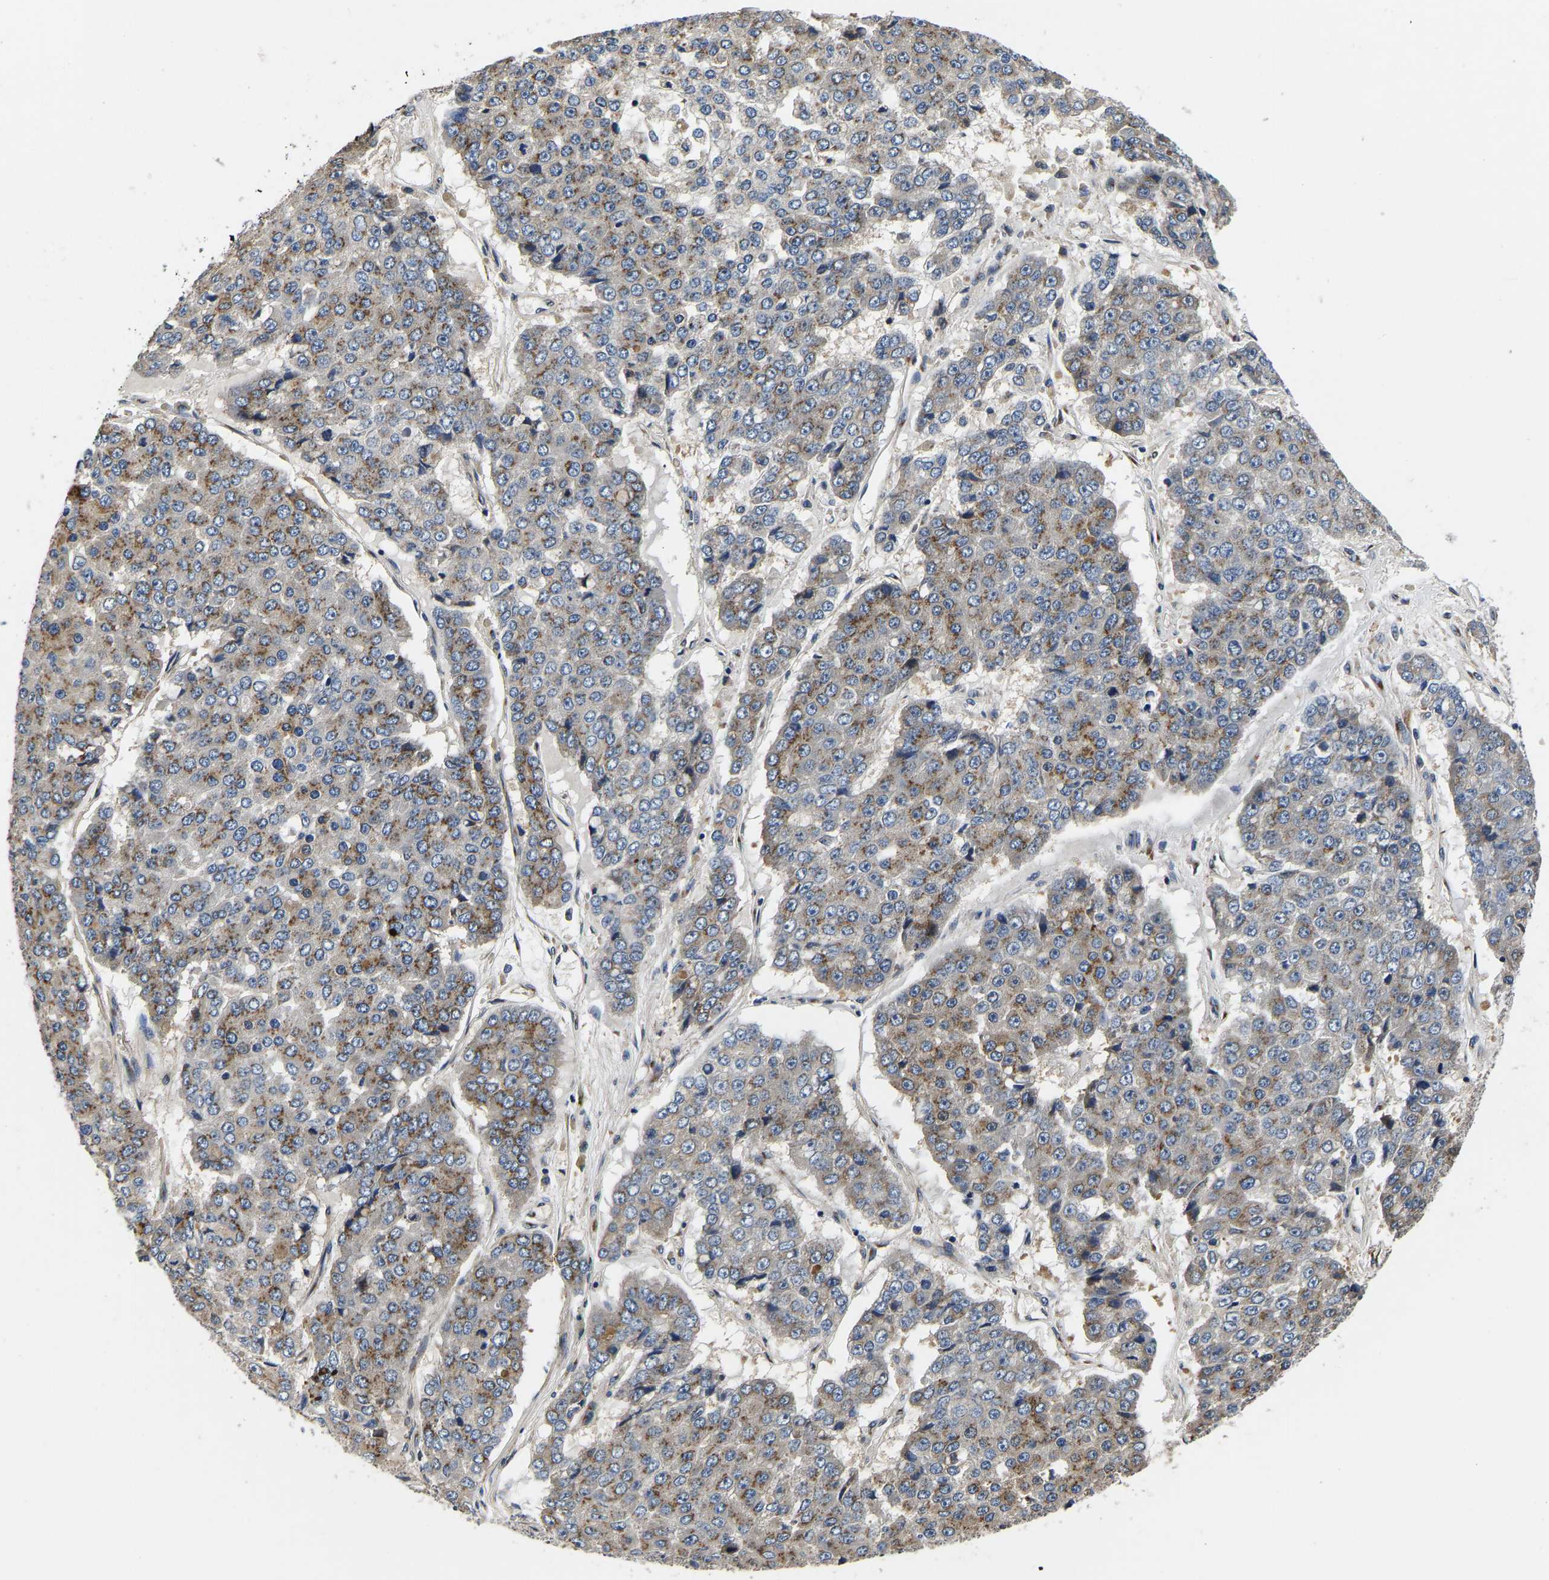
{"staining": {"intensity": "moderate", "quantity": ">75%", "location": "cytoplasmic/membranous"}, "tissue": "pancreatic cancer", "cell_type": "Tumor cells", "image_type": "cancer", "snomed": [{"axis": "morphology", "description": "Adenocarcinoma, NOS"}, {"axis": "topography", "description": "Pancreas"}], "caption": "About >75% of tumor cells in adenocarcinoma (pancreatic) show moderate cytoplasmic/membranous protein staining as visualized by brown immunohistochemical staining.", "gene": "RABAC1", "patient": {"sex": "male", "age": 50}}